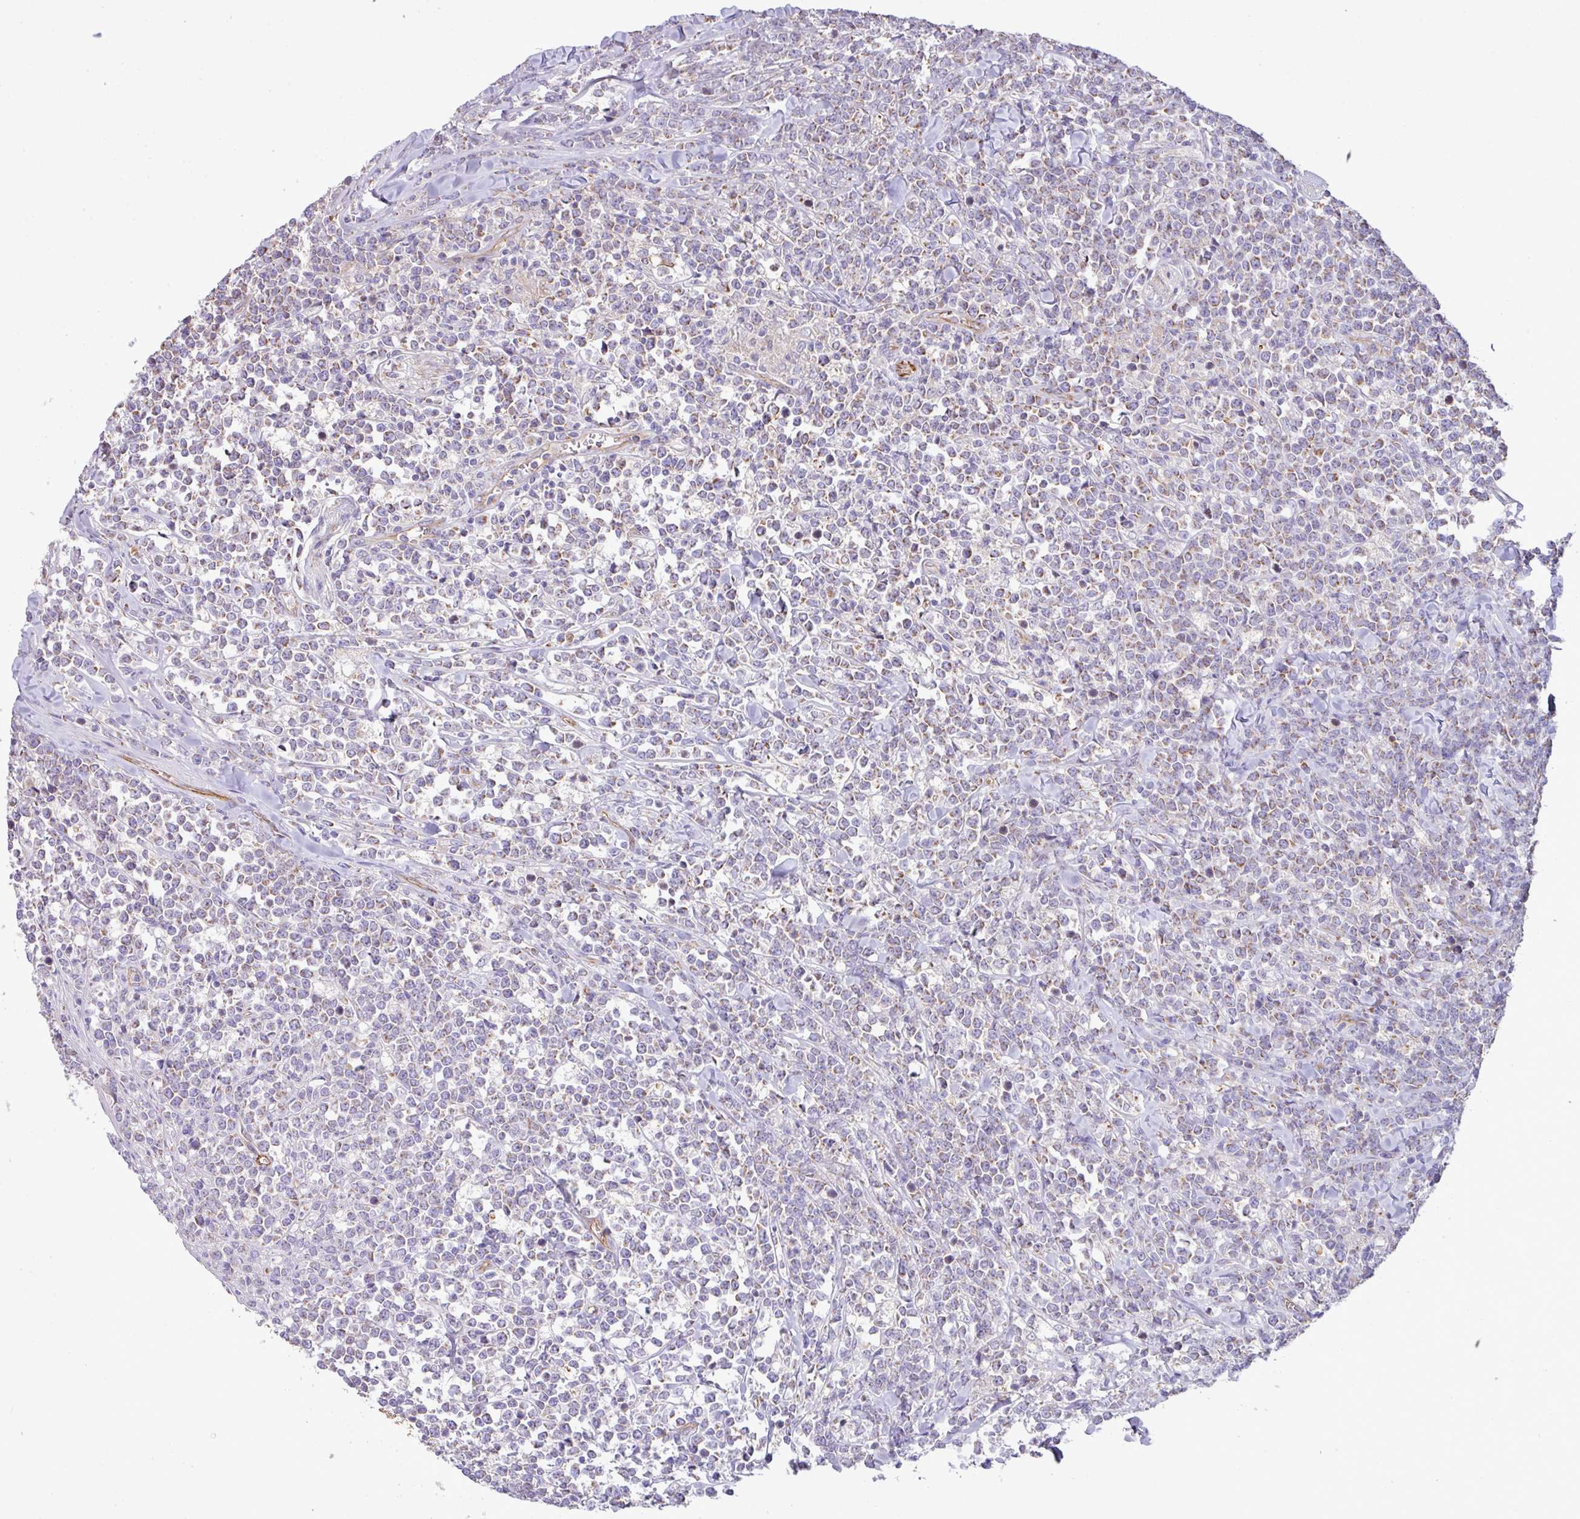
{"staining": {"intensity": "weak", "quantity": "25%-75%", "location": "cytoplasmic/membranous"}, "tissue": "lymphoma", "cell_type": "Tumor cells", "image_type": "cancer", "snomed": [{"axis": "morphology", "description": "Malignant lymphoma, non-Hodgkin's type, High grade"}, {"axis": "topography", "description": "Small intestine"}], "caption": "DAB (3,3'-diaminobenzidine) immunohistochemical staining of human malignant lymphoma, non-Hodgkin's type (high-grade) displays weak cytoplasmic/membranous protein expression in approximately 25%-75% of tumor cells.", "gene": "LRRC53", "patient": {"sex": "male", "age": 8}}